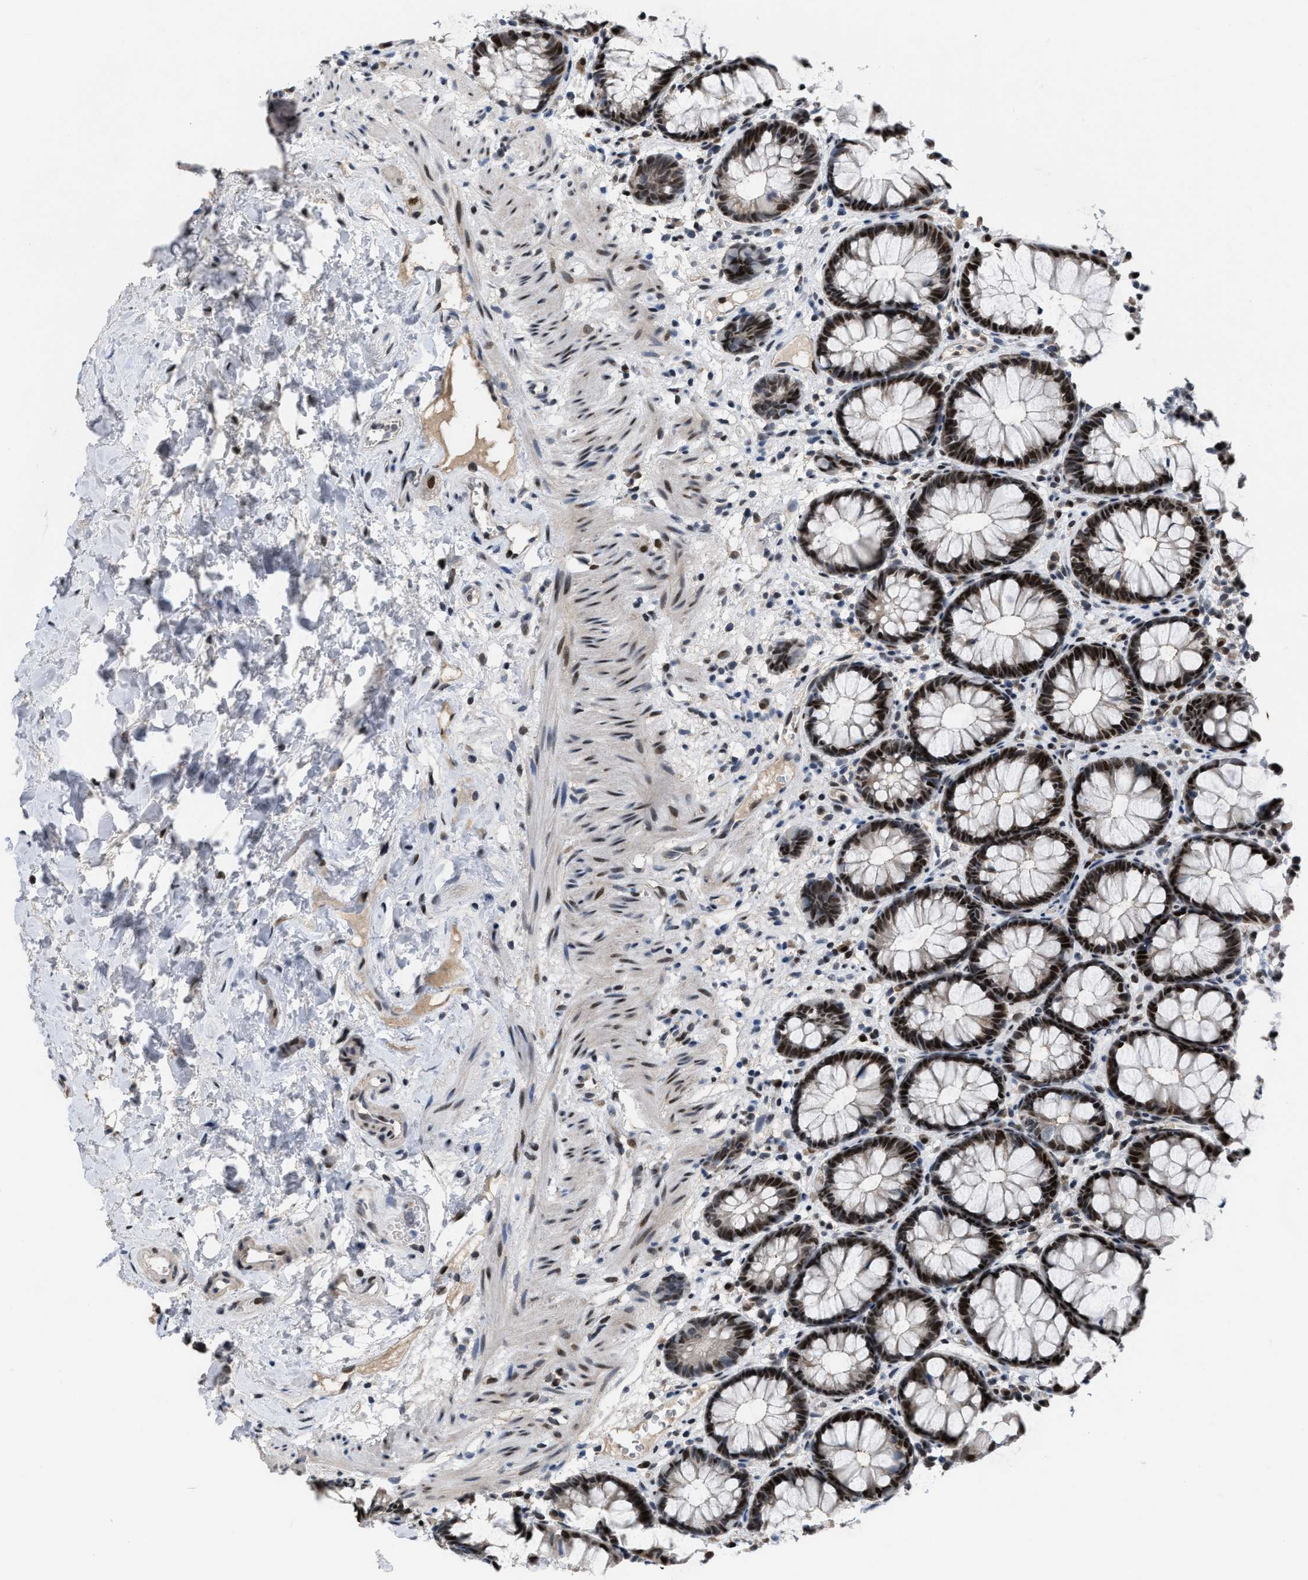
{"staining": {"intensity": "strong", "quantity": "25%-75%", "location": "cytoplasmic/membranous,nuclear"}, "tissue": "rectum", "cell_type": "Glandular cells", "image_type": "normal", "snomed": [{"axis": "morphology", "description": "Normal tissue, NOS"}, {"axis": "topography", "description": "Rectum"}], "caption": "Protein analysis of benign rectum reveals strong cytoplasmic/membranous,nuclear expression in approximately 25%-75% of glandular cells.", "gene": "SETDB1", "patient": {"sex": "male", "age": 64}}